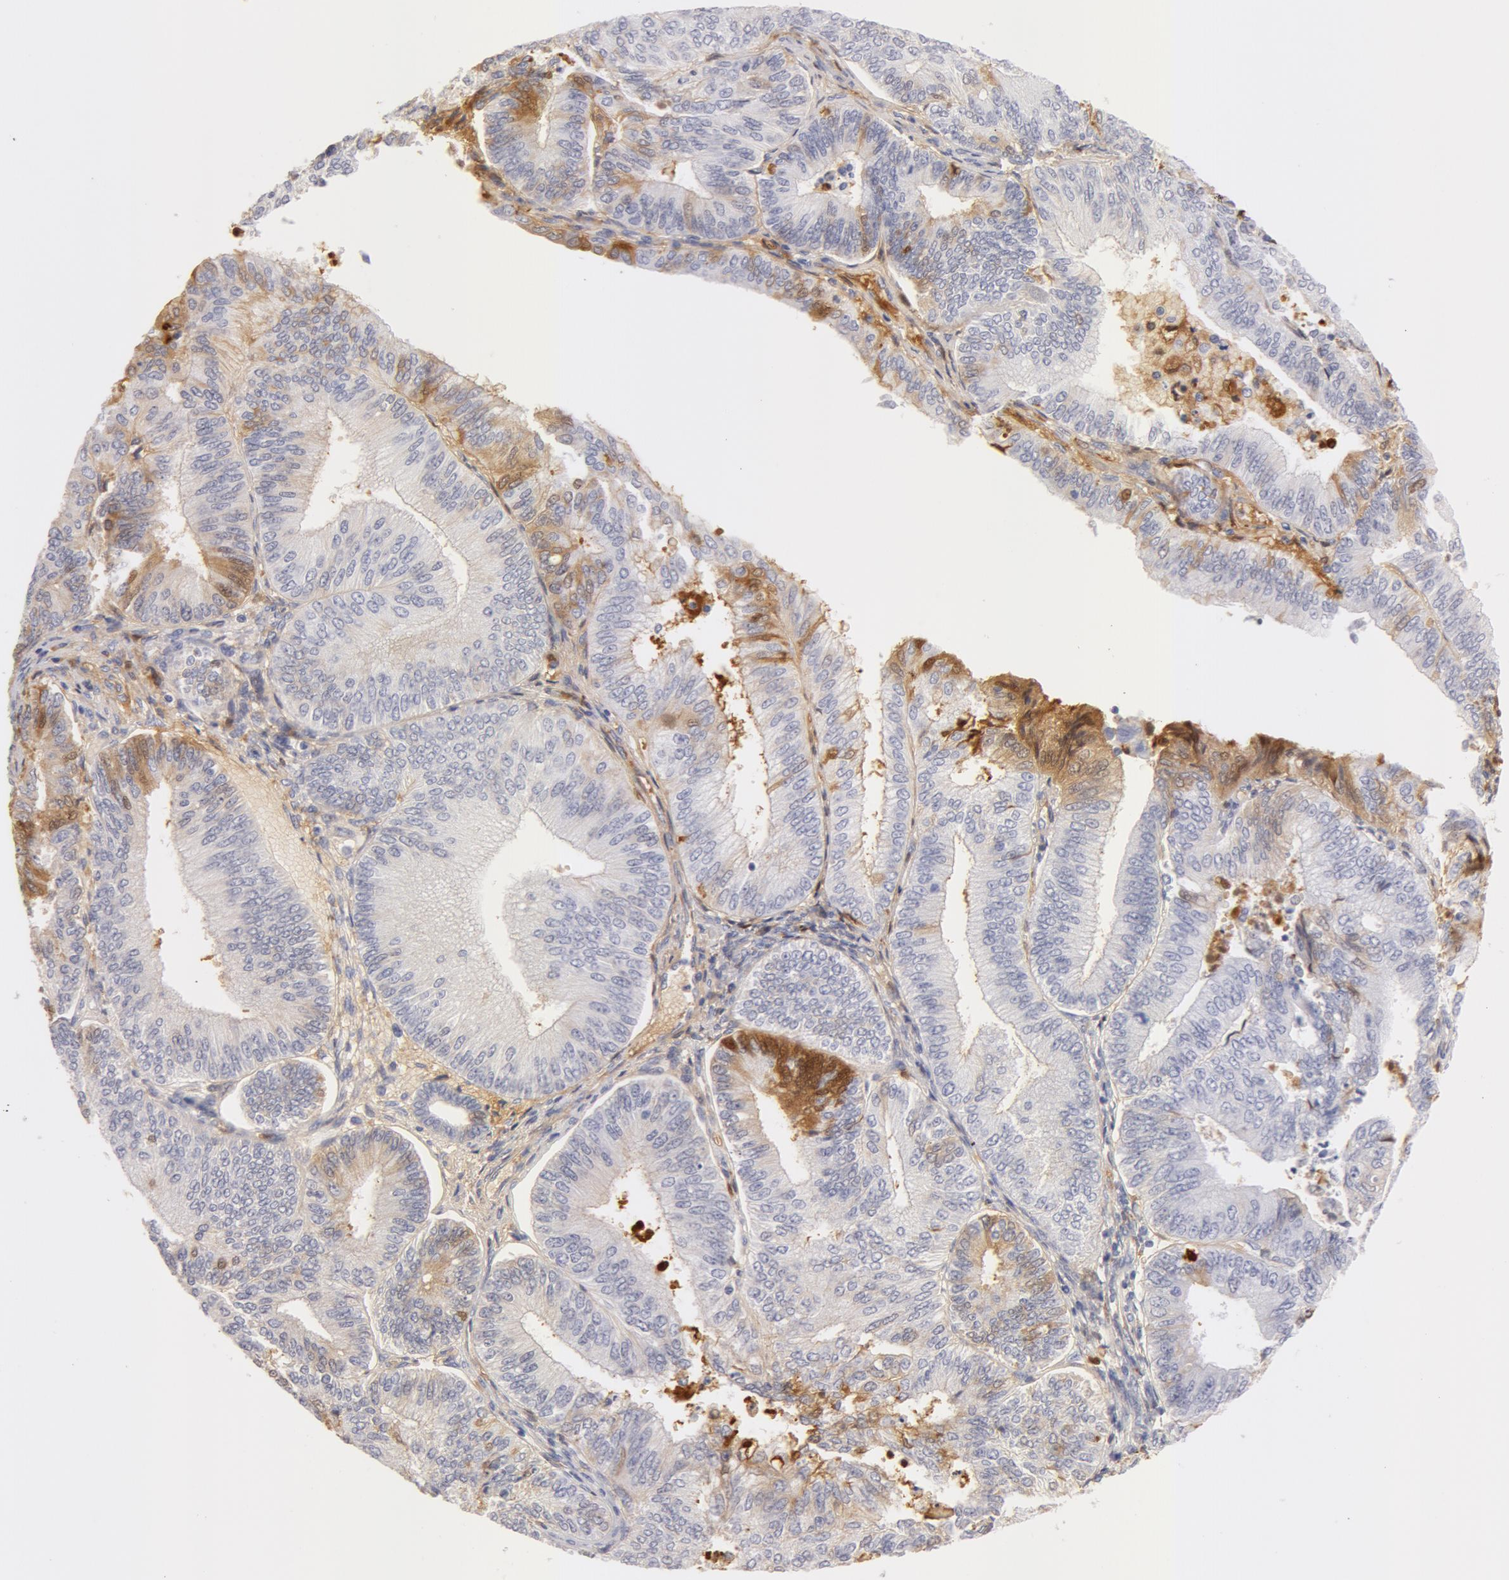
{"staining": {"intensity": "negative", "quantity": "none", "location": "none"}, "tissue": "endometrial cancer", "cell_type": "Tumor cells", "image_type": "cancer", "snomed": [{"axis": "morphology", "description": "Adenocarcinoma, NOS"}, {"axis": "topography", "description": "Endometrium"}], "caption": "Image shows no significant protein staining in tumor cells of endometrial cancer.", "gene": "AHSG", "patient": {"sex": "female", "age": 55}}